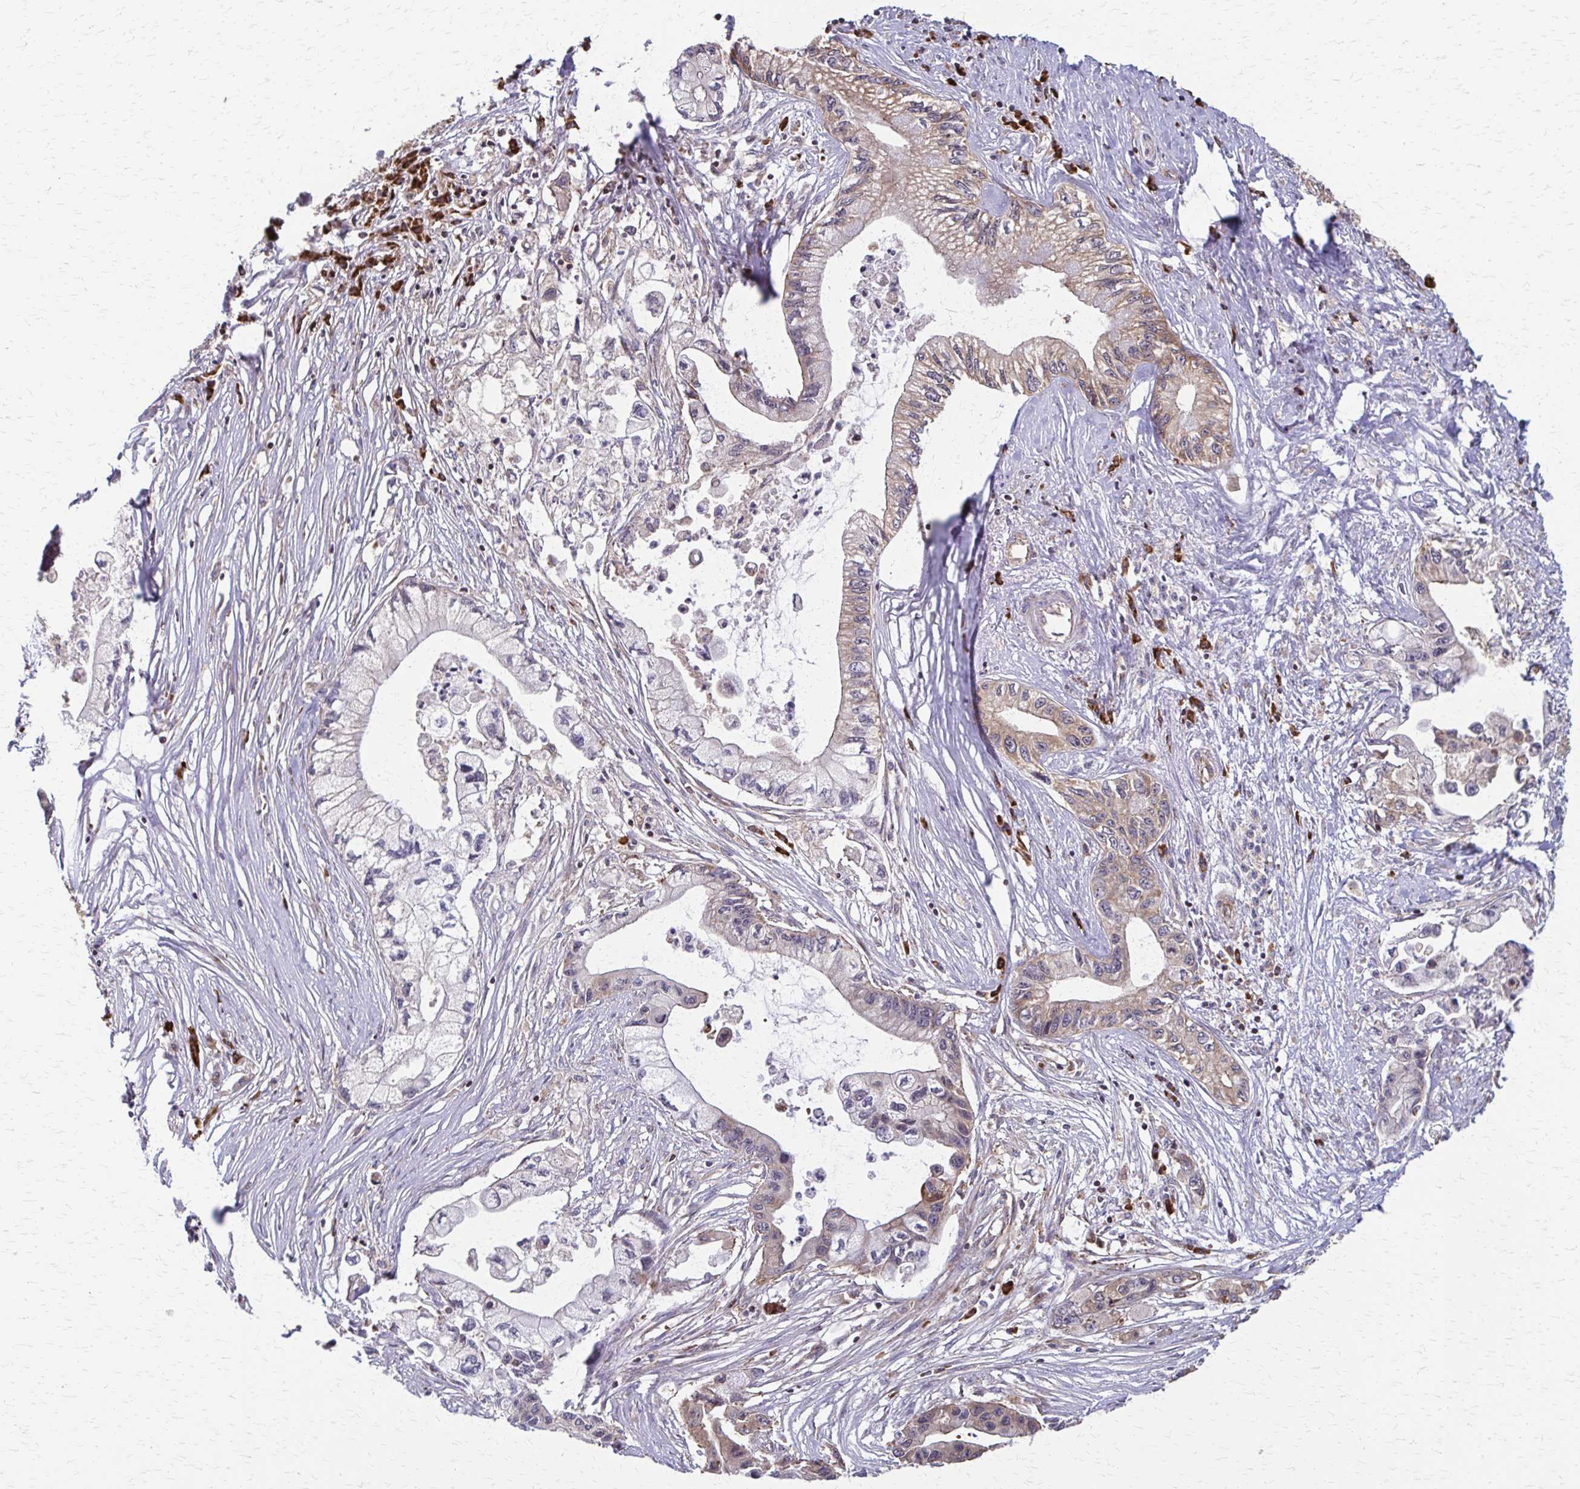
{"staining": {"intensity": "weak", "quantity": "25%-75%", "location": "cytoplasmic/membranous"}, "tissue": "pancreatic cancer", "cell_type": "Tumor cells", "image_type": "cancer", "snomed": [{"axis": "morphology", "description": "Adenocarcinoma, NOS"}, {"axis": "topography", "description": "Pancreas"}], "caption": "Adenocarcinoma (pancreatic) stained with immunohistochemistry exhibits weak cytoplasmic/membranous expression in about 25%-75% of tumor cells. (brown staining indicates protein expression, while blue staining denotes nuclei).", "gene": "EEF2", "patient": {"sex": "male", "age": 61}}